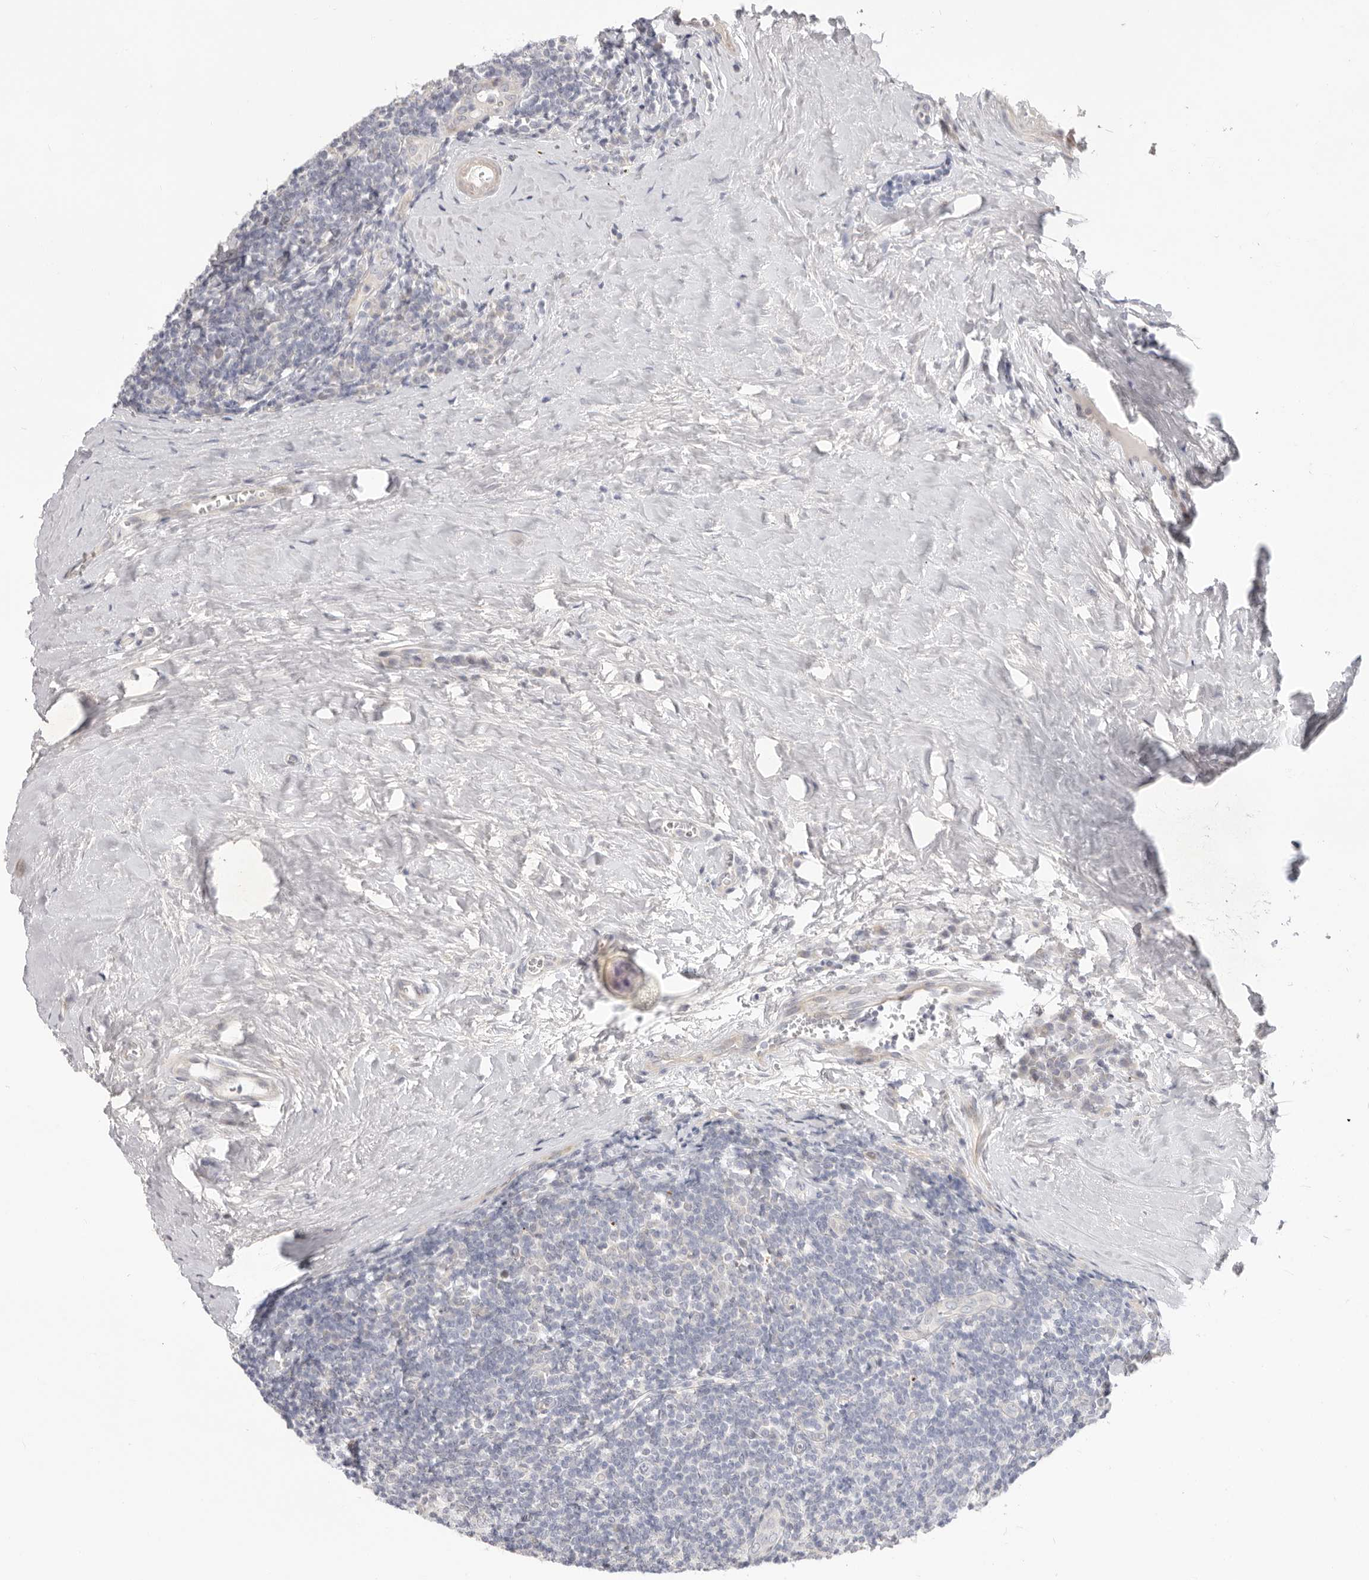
{"staining": {"intensity": "negative", "quantity": "none", "location": "none"}, "tissue": "tonsil", "cell_type": "Non-germinal center cells", "image_type": "normal", "snomed": [{"axis": "morphology", "description": "Normal tissue, NOS"}, {"axis": "topography", "description": "Tonsil"}], "caption": "Immunohistochemical staining of unremarkable tonsil displays no significant expression in non-germinal center cells.", "gene": "USH1C", "patient": {"sex": "male", "age": 27}}